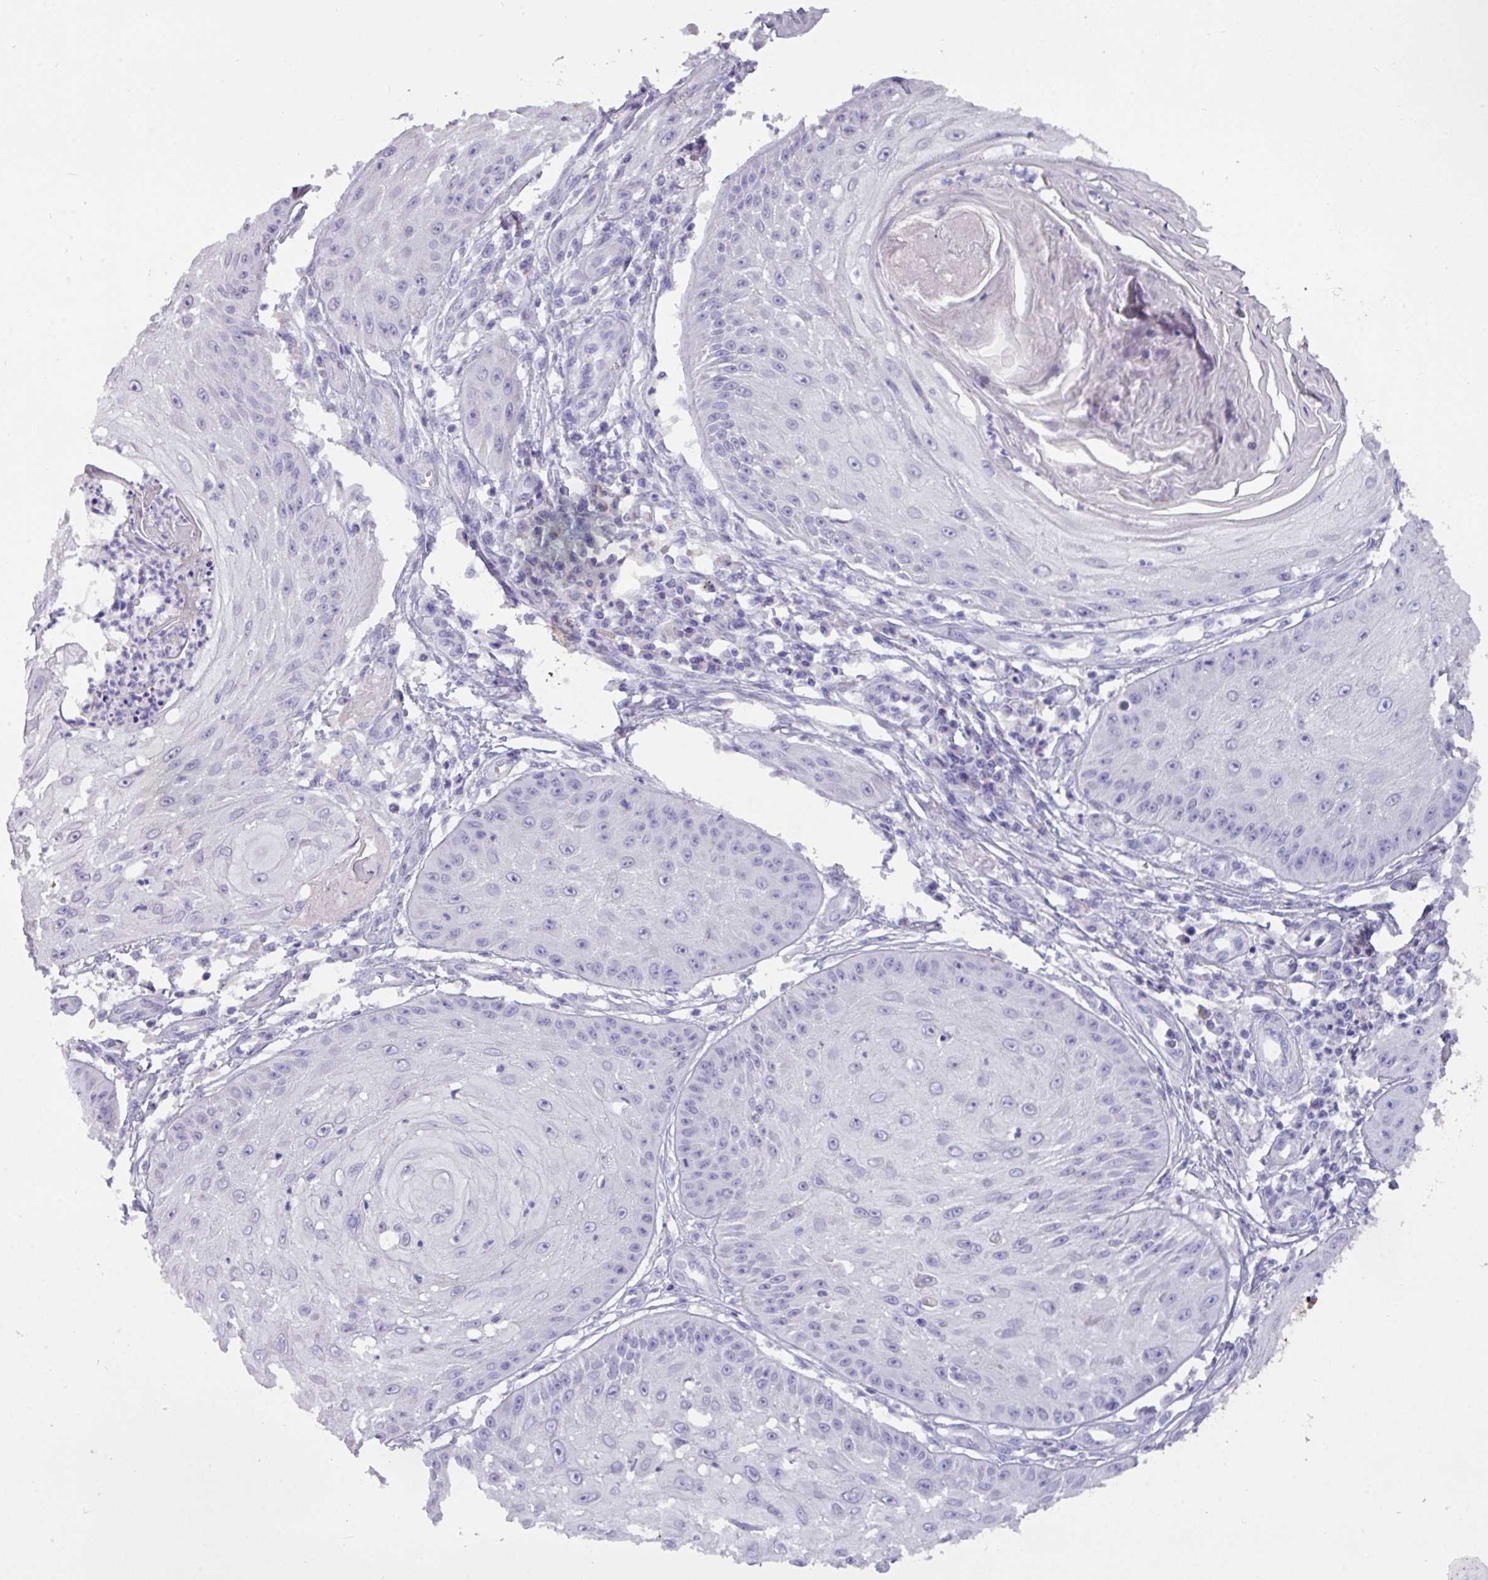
{"staining": {"intensity": "negative", "quantity": "none", "location": "none"}, "tissue": "skin cancer", "cell_type": "Tumor cells", "image_type": "cancer", "snomed": [{"axis": "morphology", "description": "Squamous cell carcinoma, NOS"}, {"axis": "topography", "description": "Skin"}], "caption": "Immunohistochemistry (IHC) image of neoplastic tissue: human squamous cell carcinoma (skin) stained with DAB reveals no significant protein positivity in tumor cells. Brightfield microscopy of immunohistochemistry stained with DAB (3,3'-diaminobenzidine) (brown) and hematoxylin (blue), captured at high magnification.", "gene": "EPCAM", "patient": {"sex": "male", "age": 70}}